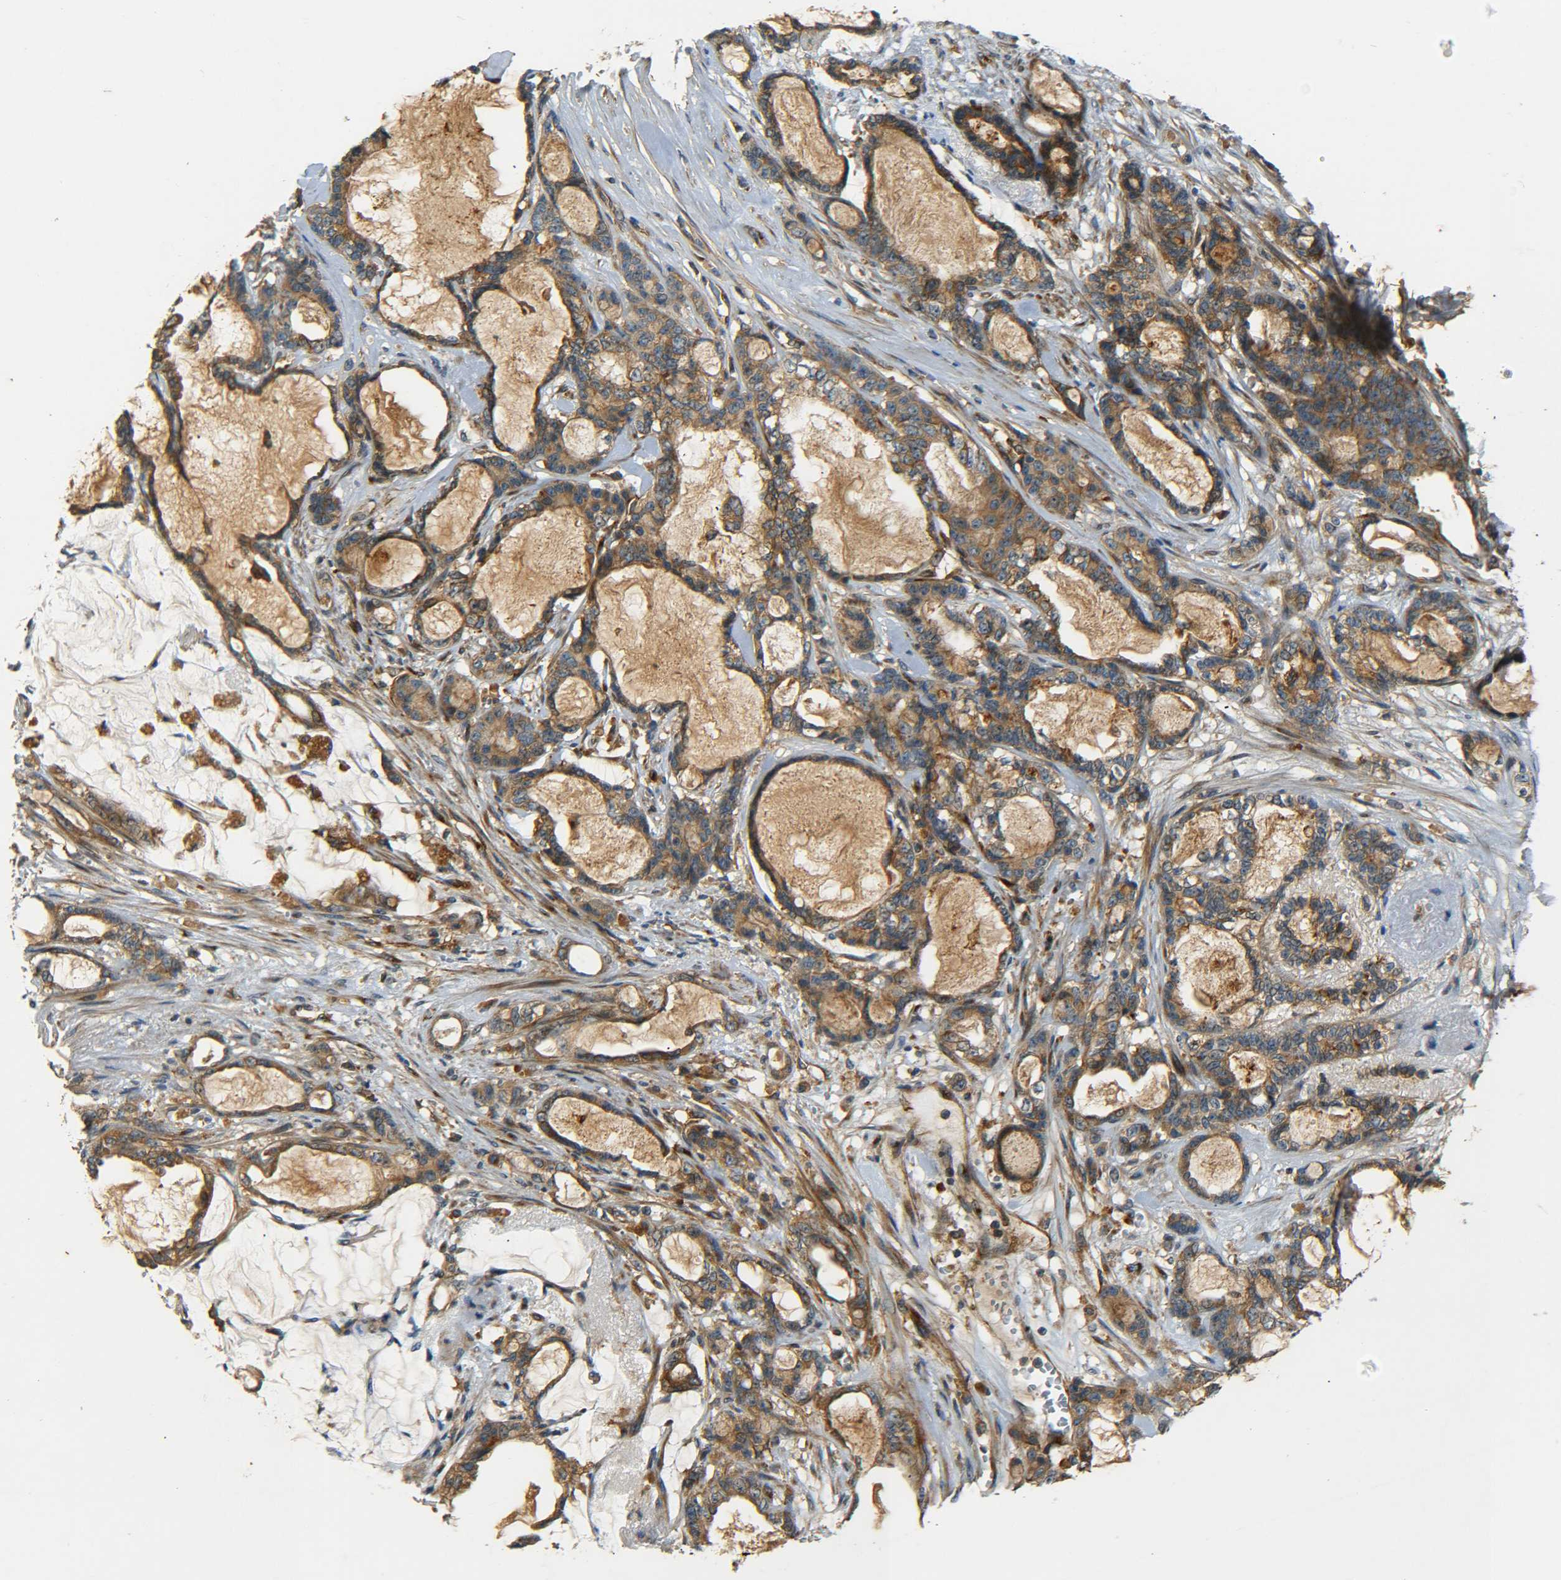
{"staining": {"intensity": "moderate", "quantity": ">75%", "location": "cytoplasmic/membranous"}, "tissue": "pancreatic cancer", "cell_type": "Tumor cells", "image_type": "cancer", "snomed": [{"axis": "morphology", "description": "Adenocarcinoma, NOS"}, {"axis": "topography", "description": "Pancreas"}], "caption": "Human adenocarcinoma (pancreatic) stained for a protein (brown) demonstrates moderate cytoplasmic/membranous positive expression in approximately >75% of tumor cells.", "gene": "LRCH3", "patient": {"sex": "female", "age": 73}}